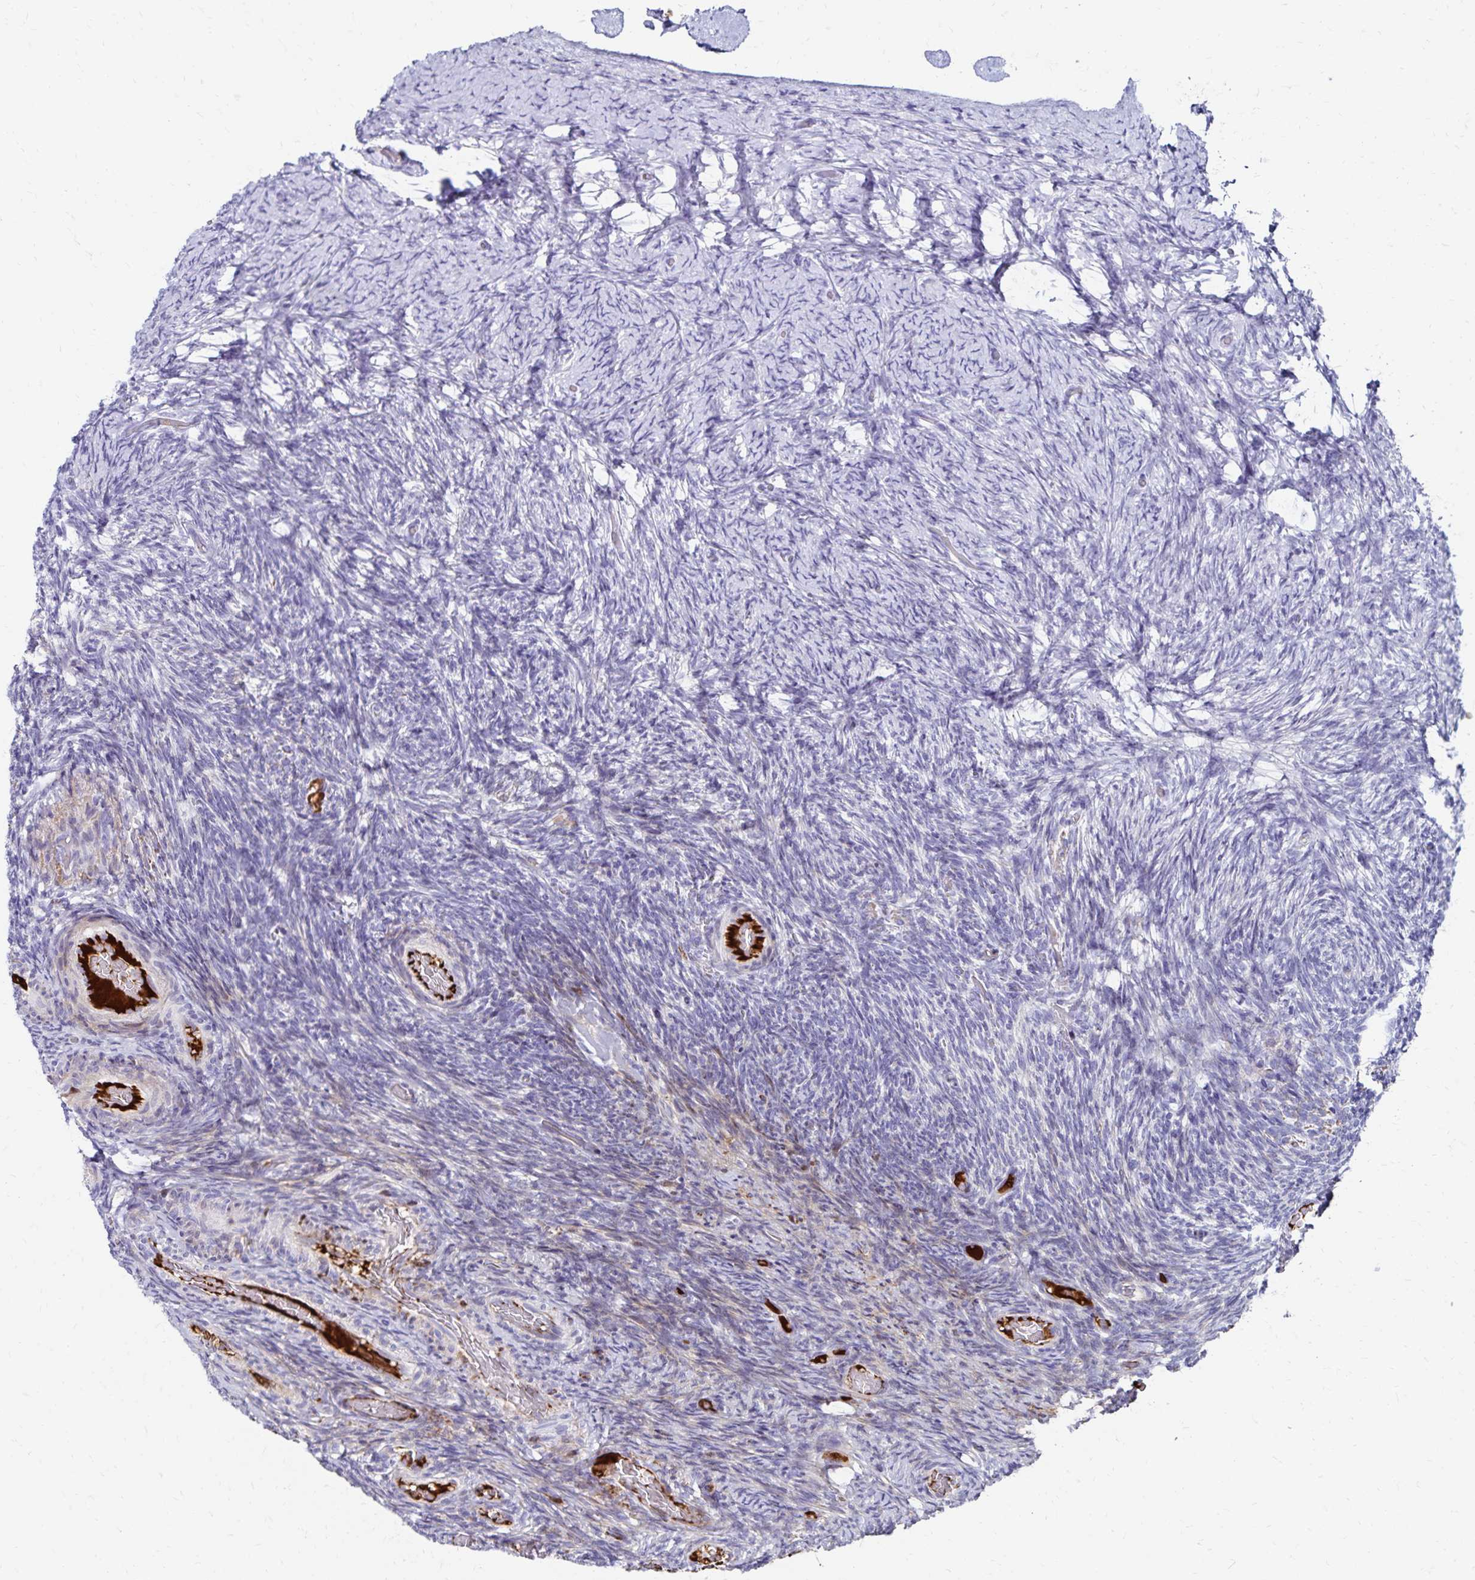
{"staining": {"intensity": "negative", "quantity": "none", "location": "none"}, "tissue": "ovary", "cell_type": "Ovarian stroma cells", "image_type": "normal", "snomed": [{"axis": "morphology", "description": "Normal tissue, NOS"}, {"axis": "topography", "description": "Ovary"}], "caption": "High power microscopy micrograph of an immunohistochemistry (IHC) image of normal ovary, revealing no significant staining in ovarian stroma cells.", "gene": "NECAP1", "patient": {"sex": "female", "age": 34}}